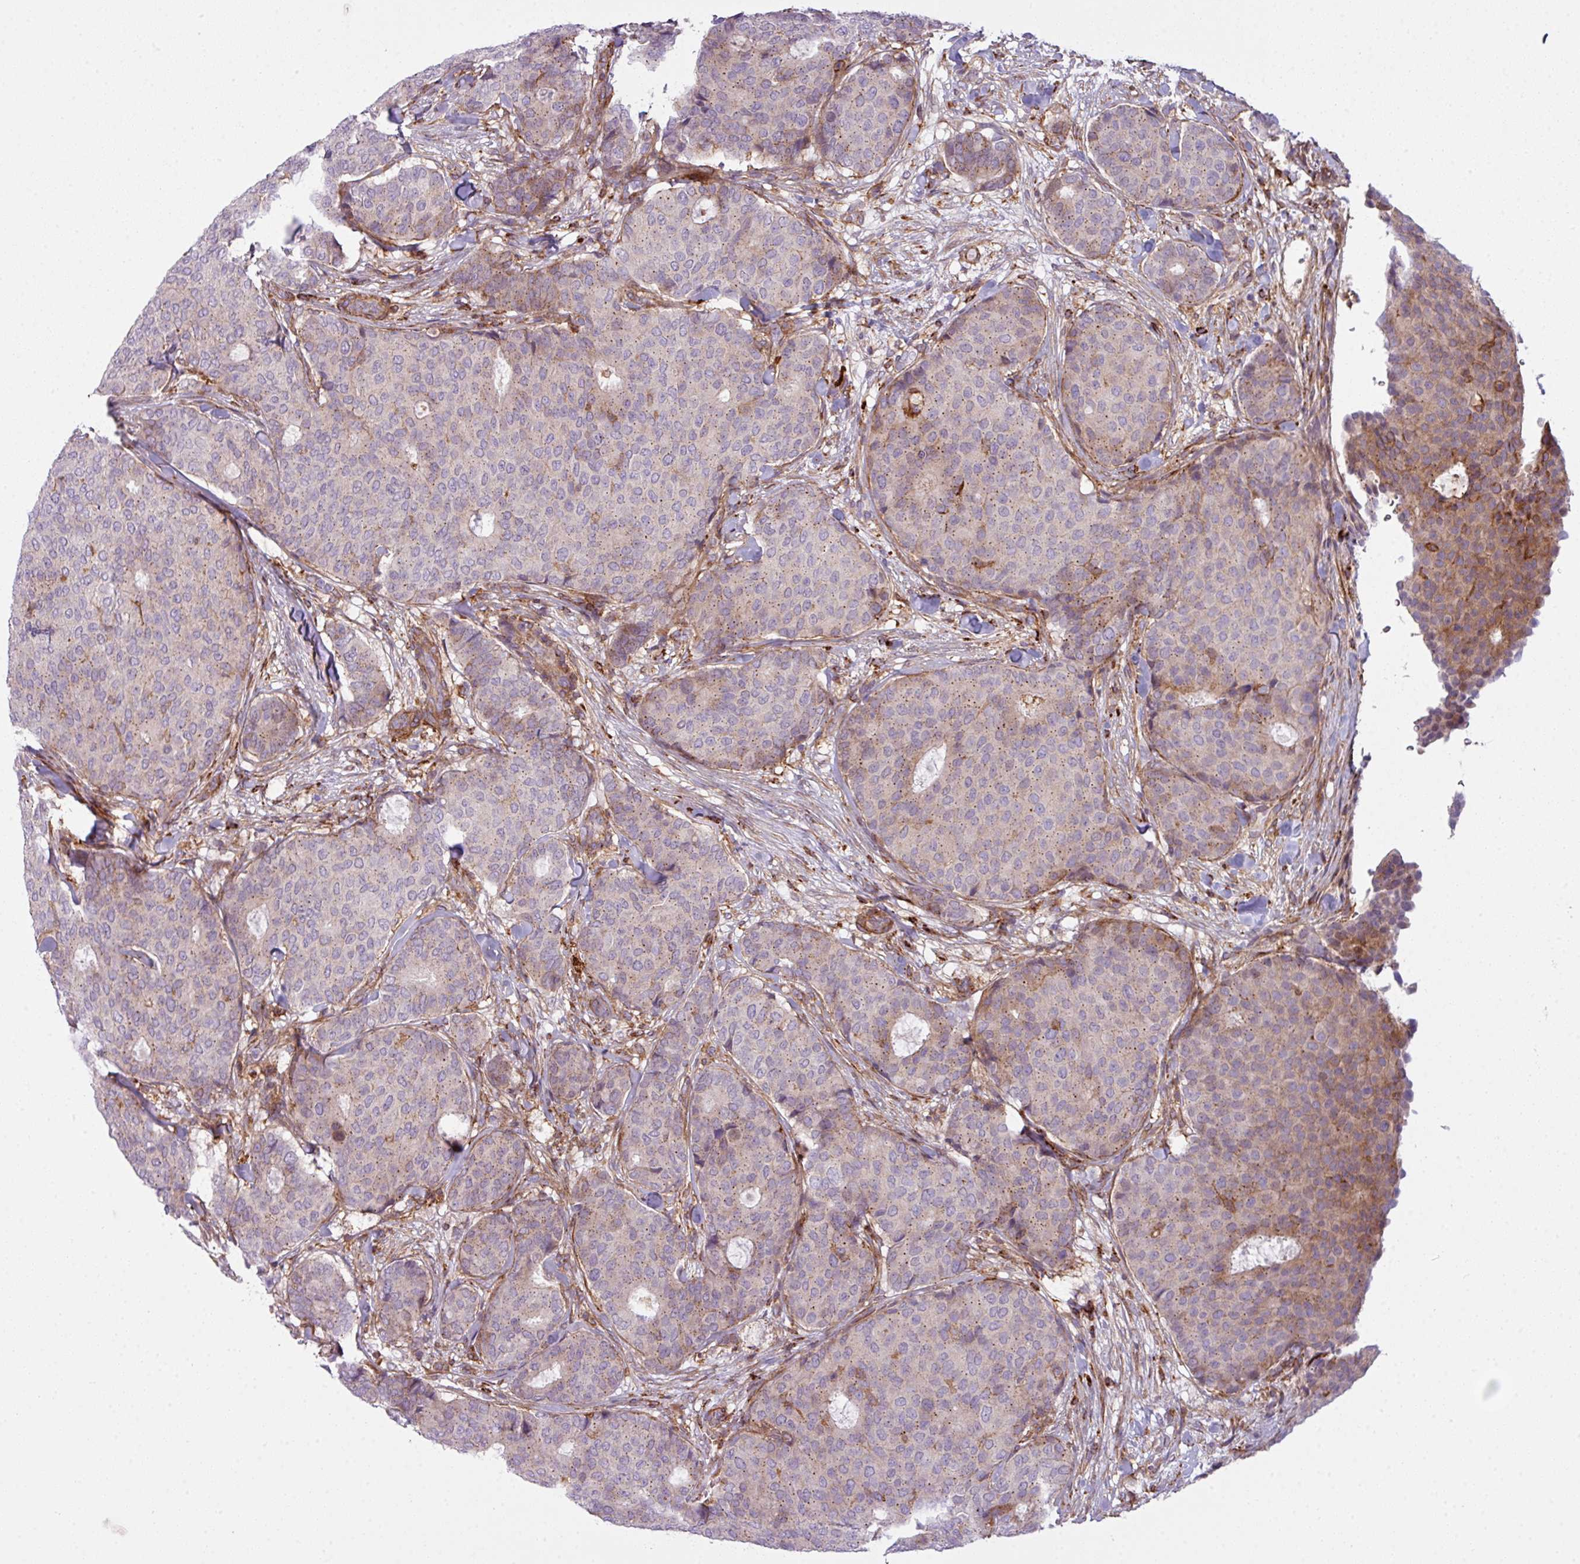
{"staining": {"intensity": "moderate", "quantity": "<25%", "location": "cytoplasmic/membranous"}, "tissue": "breast cancer", "cell_type": "Tumor cells", "image_type": "cancer", "snomed": [{"axis": "morphology", "description": "Duct carcinoma"}, {"axis": "topography", "description": "Breast"}], "caption": "Protein staining shows moderate cytoplasmic/membranous positivity in approximately <25% of tumor cells in breast cancer.", "gene": "COL8A1", "patient": {"sex": "female", "age": 75}}